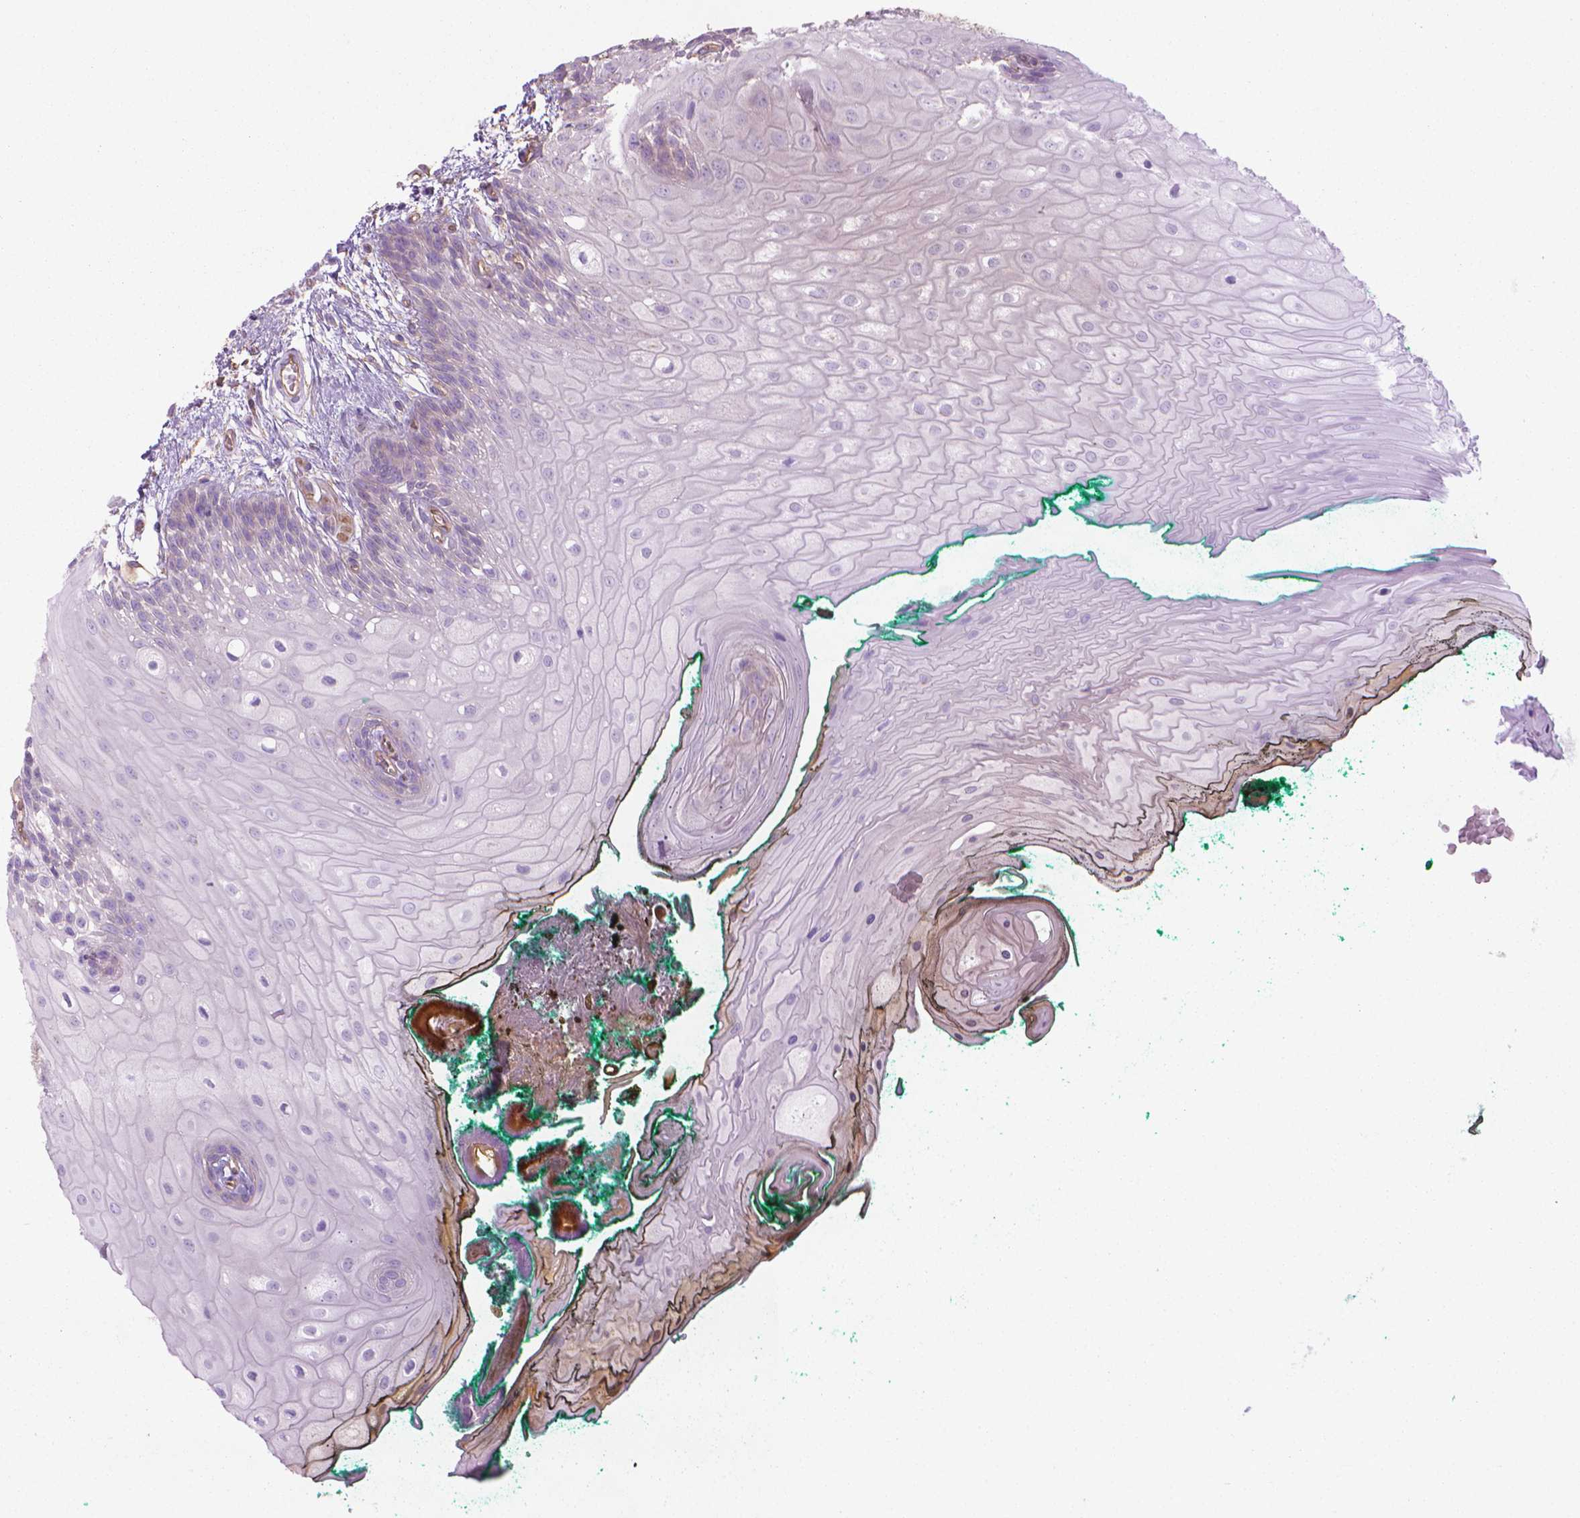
{"staining": {"intensity": "negative", "quantity": "none", "location": "none"}, "tissue": "oral mucosa", "cell_type": "Squamous epithelial cells", "image_type": "normal", "snomed": [{"axis": "morphology", "description": "Normal tissue, NOS"}, {"axis": "topography", "description": "Oral tissue"}], "caption": "Immunohistochemistry (IHC) image of benign oral mucosa: human oral mucosa stained with DAB (3,3'-diaminobenzidine) demonstrates no significant protein expression in squamous epithelial cells. (DAB immunohistochemistry, high magnification).", "gene": "TENT5A", "patient": {"sex": "female", "age": 68}}